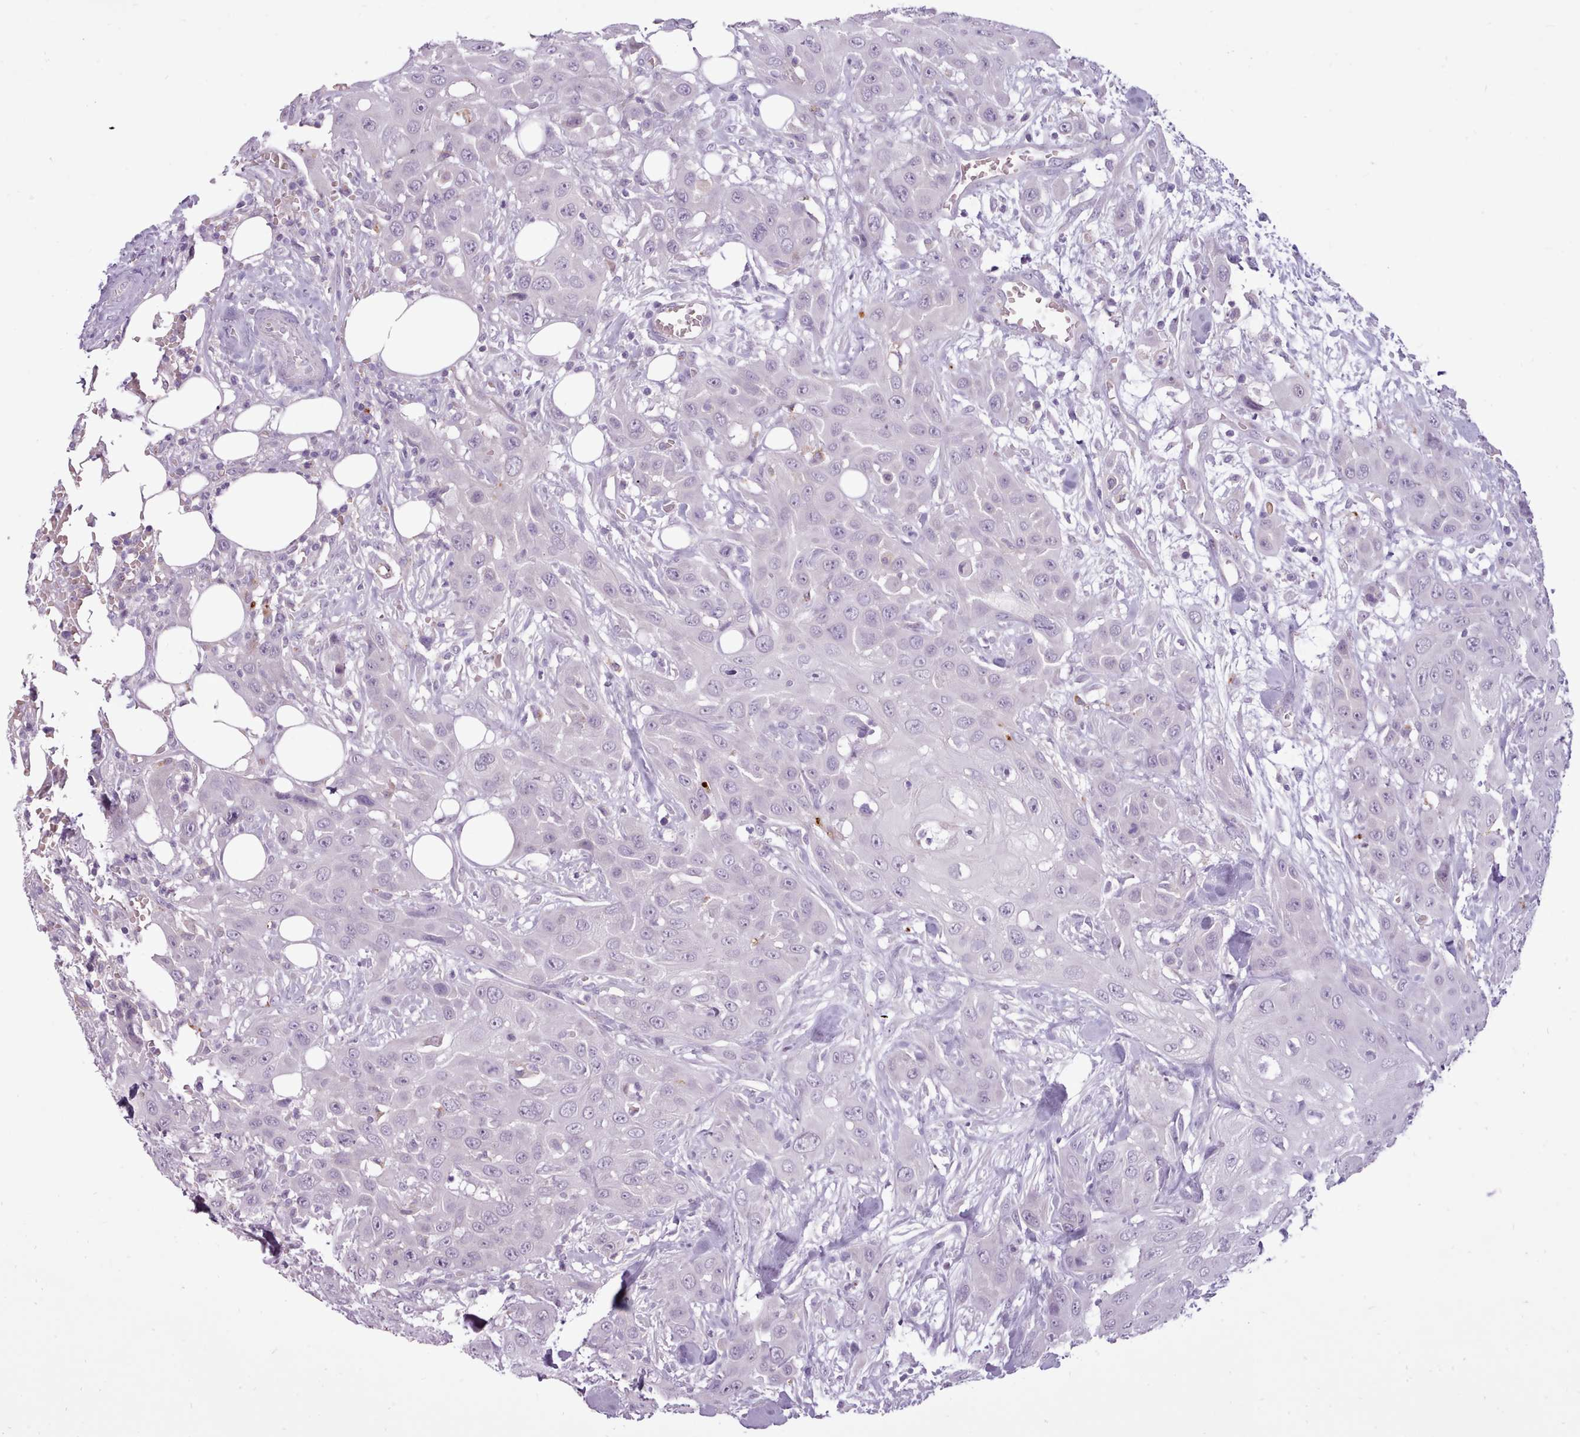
{"staining": {"intensity": "negative", "quantity": "none", "location": "none"}, "tissue": "head and neck cancer", "cell_type": "Tumor cells", "image_type": "cancer", "snomed": [{"axis": "morphology", "description": "Squamous cell carcinoma, NOS"}, {"axis": "topography", "description": "Head-Neck"}], "caption": "Head and neck cancer (squamous cell carcinoma) was stained to show a protein in brown. There is no significant expression in tumor cells. The staining is performed using DAB brown chromogen with nuclei counter-stained in using hematoxylin.", "gene": "ATRAID", "patient": {"sex": "male", "age": 81}}